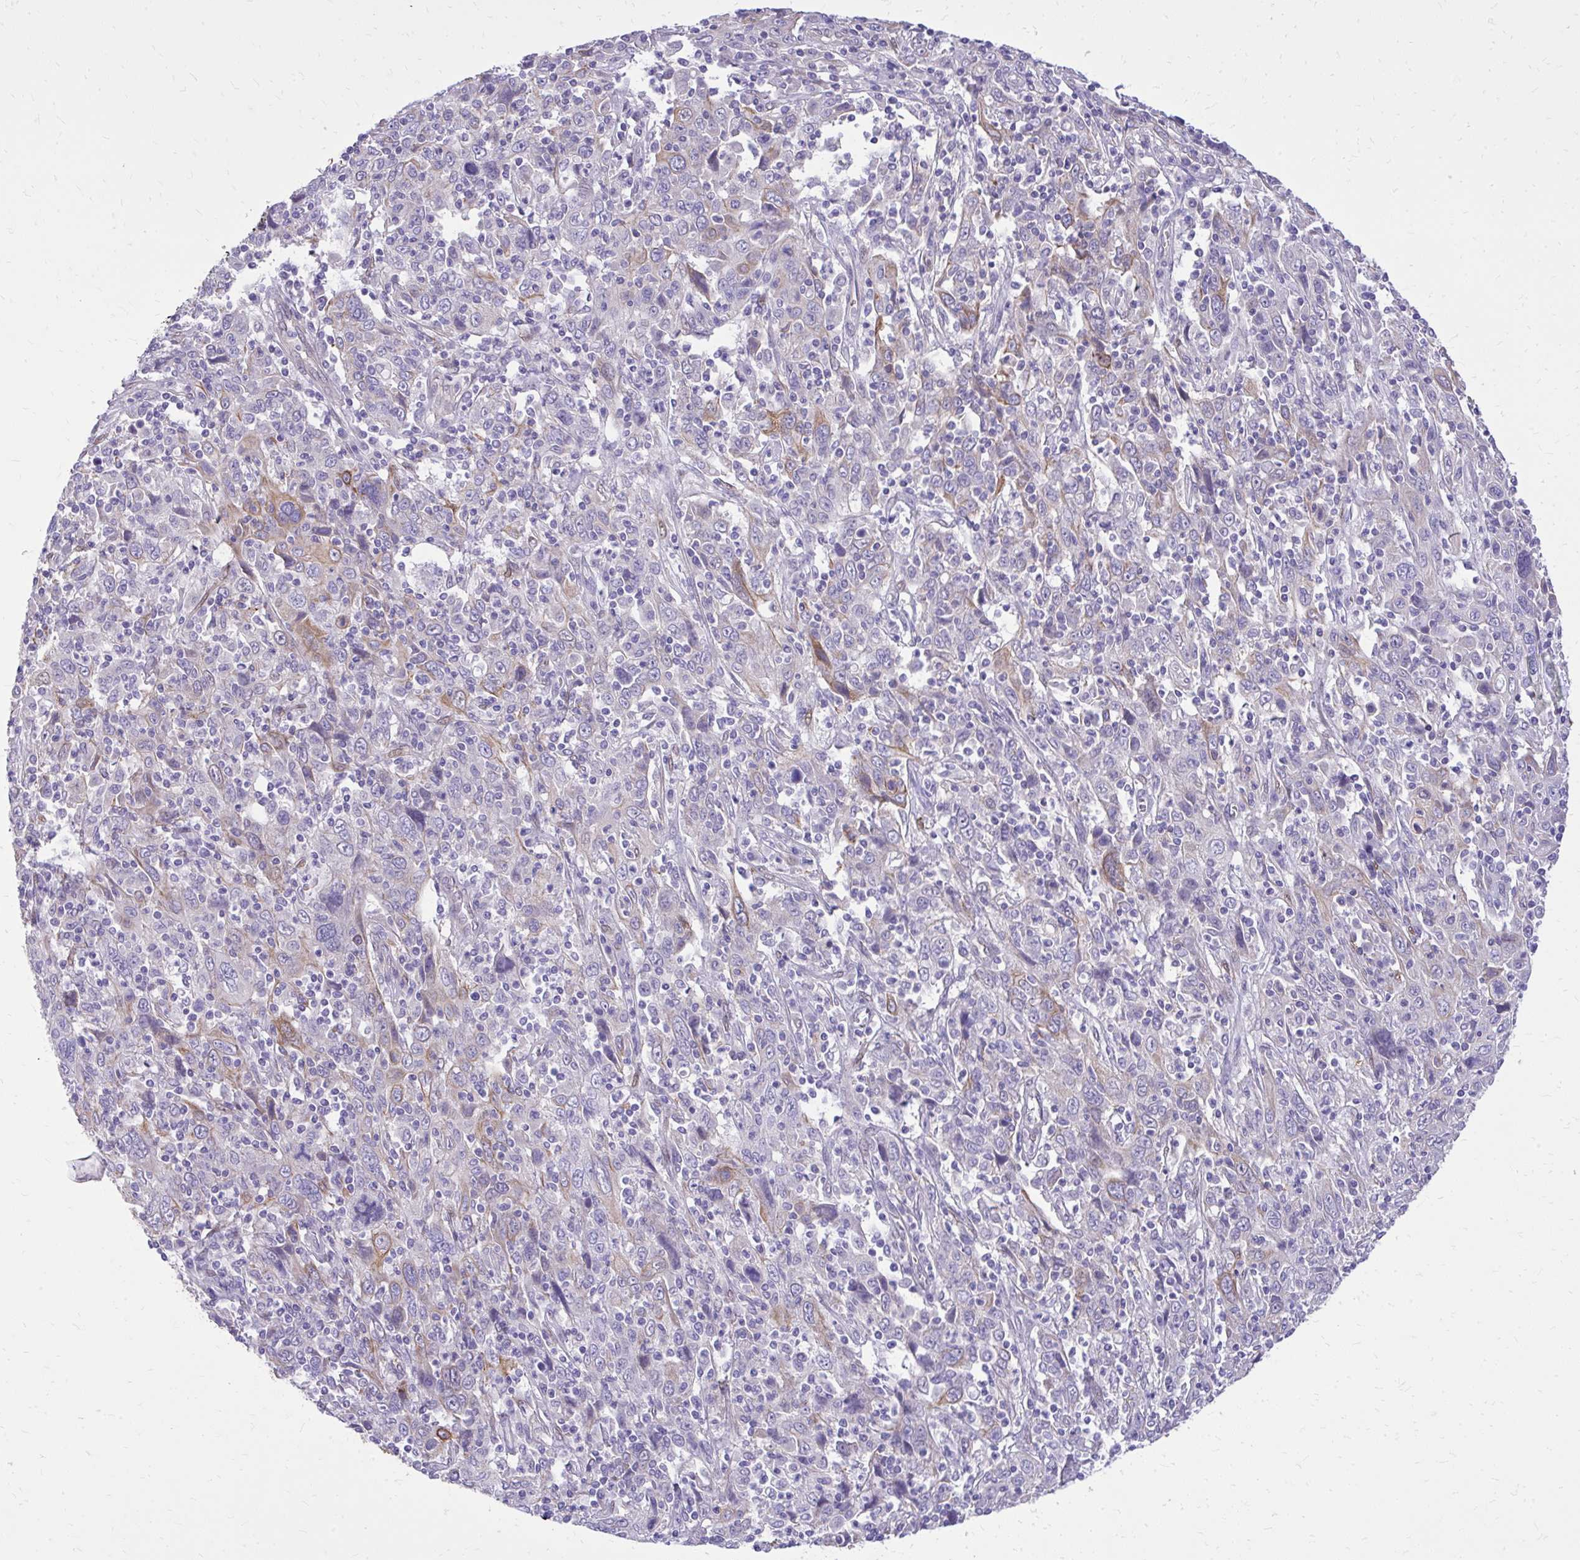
{"staining": {"intensity": "moderate", "quantity": "<25%", "location": "cytoplasmic/membranous"}, "tissue": "cervical cancer", "cell_type": "Tumor cells", "image_type": "cancer", "snomed": [{"axis": "morphology", "description": "Squamous cell carcinoma, NOS"}, {"axis": "topography", "description": "Cervix"}], "caption": "Approximately <25% of tumor cells in cervical cancer demonstrate moderate cytoplasmic/membranous protein expression as visualized by brown immunohistochemical staining.", "gene": "NNMT", "patient": {"sex": "female", "age": 46}}